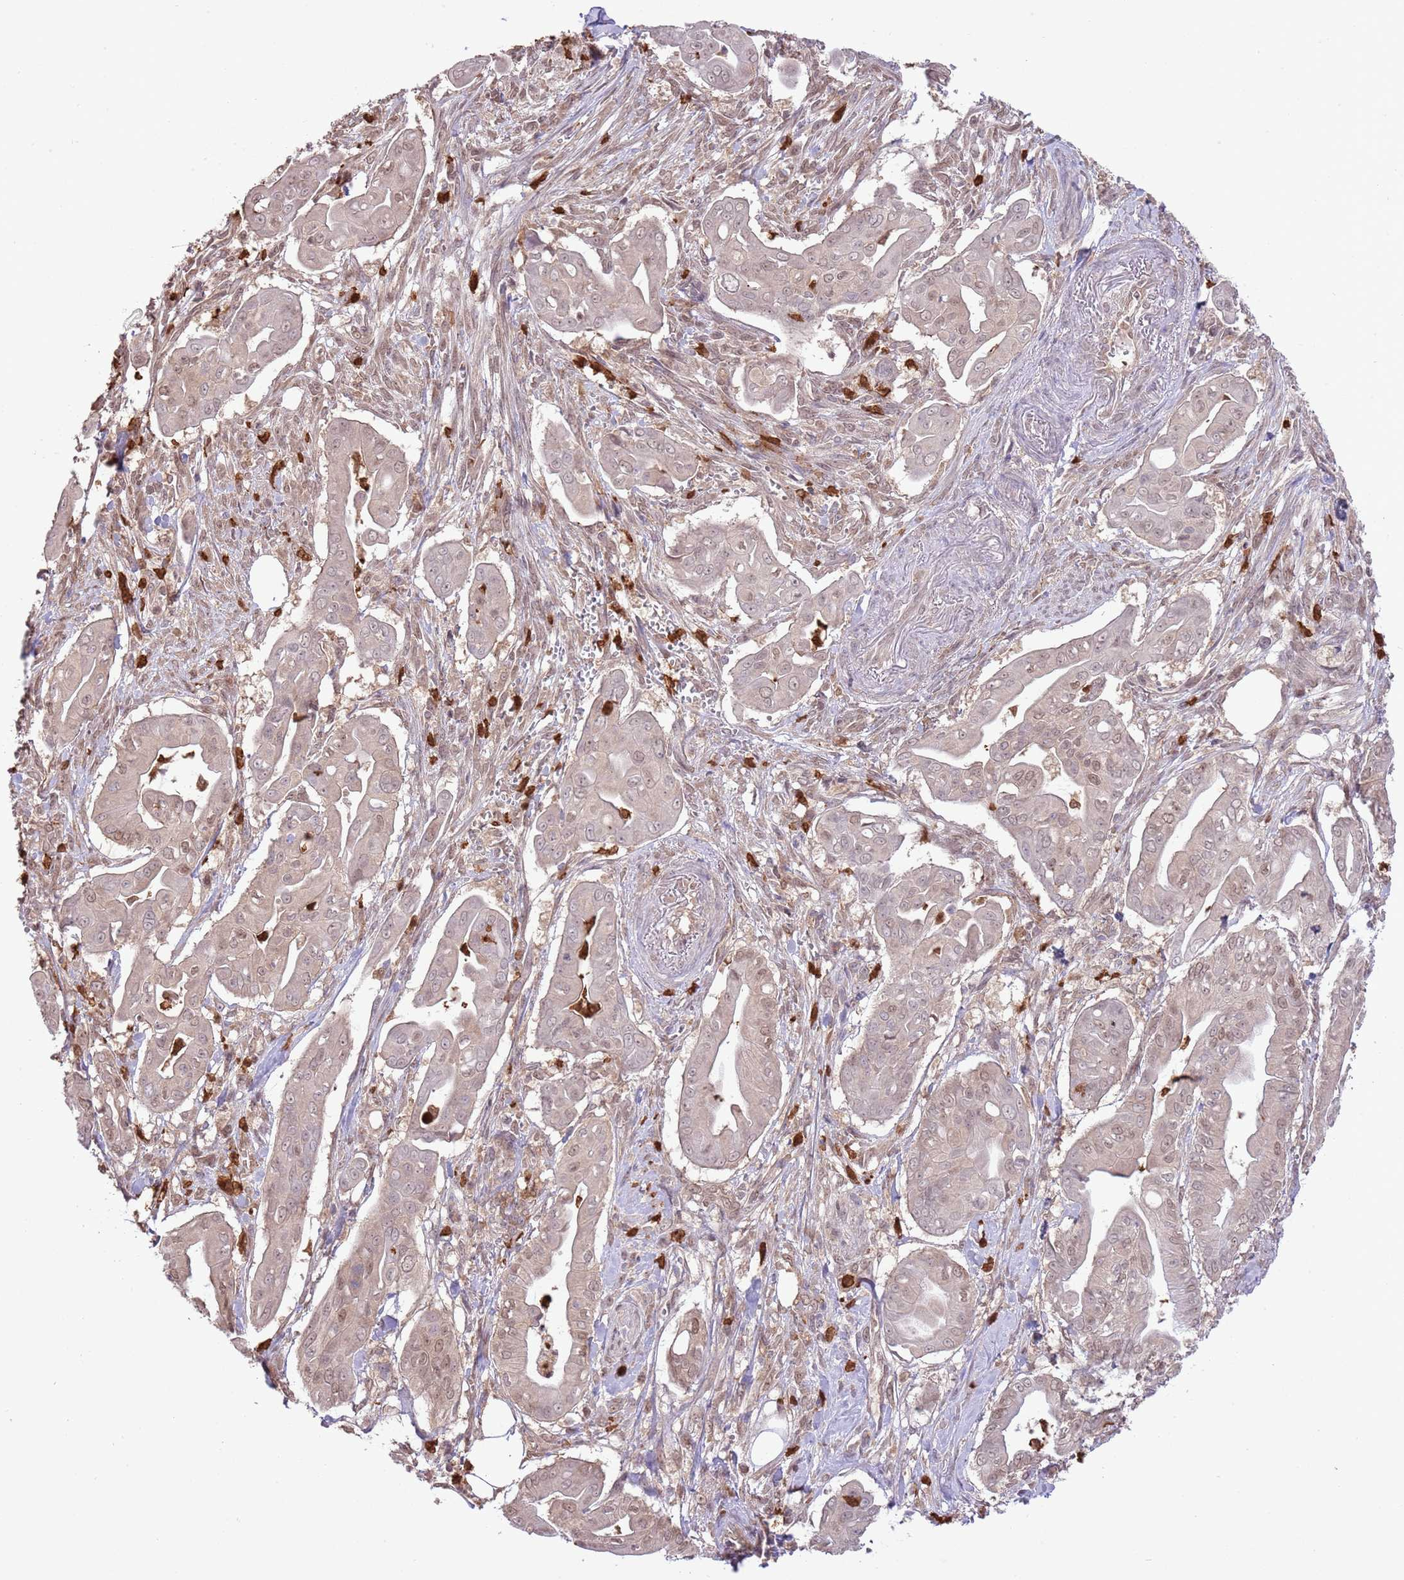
{"staining": {"intensity": "weak", "quantity": "25%-75%", "location": "nuclear"}, "tissue": "pancreatic cancer", "cell_type": "Tumor cells", "image_type": "cancer", "snomed": [{"axis": "morphology", "description": "Adenocarcinoma, NOS"}, {"axis": "topography", "description": "Pancreas"}], "caption": "A histopathology image of human pancreatic cancer (adenocarcinoma) stained for a protein demonstrates weak nuclear brown staining in tumor cells.", "gene": "AMIGO1", "patient": {"sex": "male", "age": 71}}